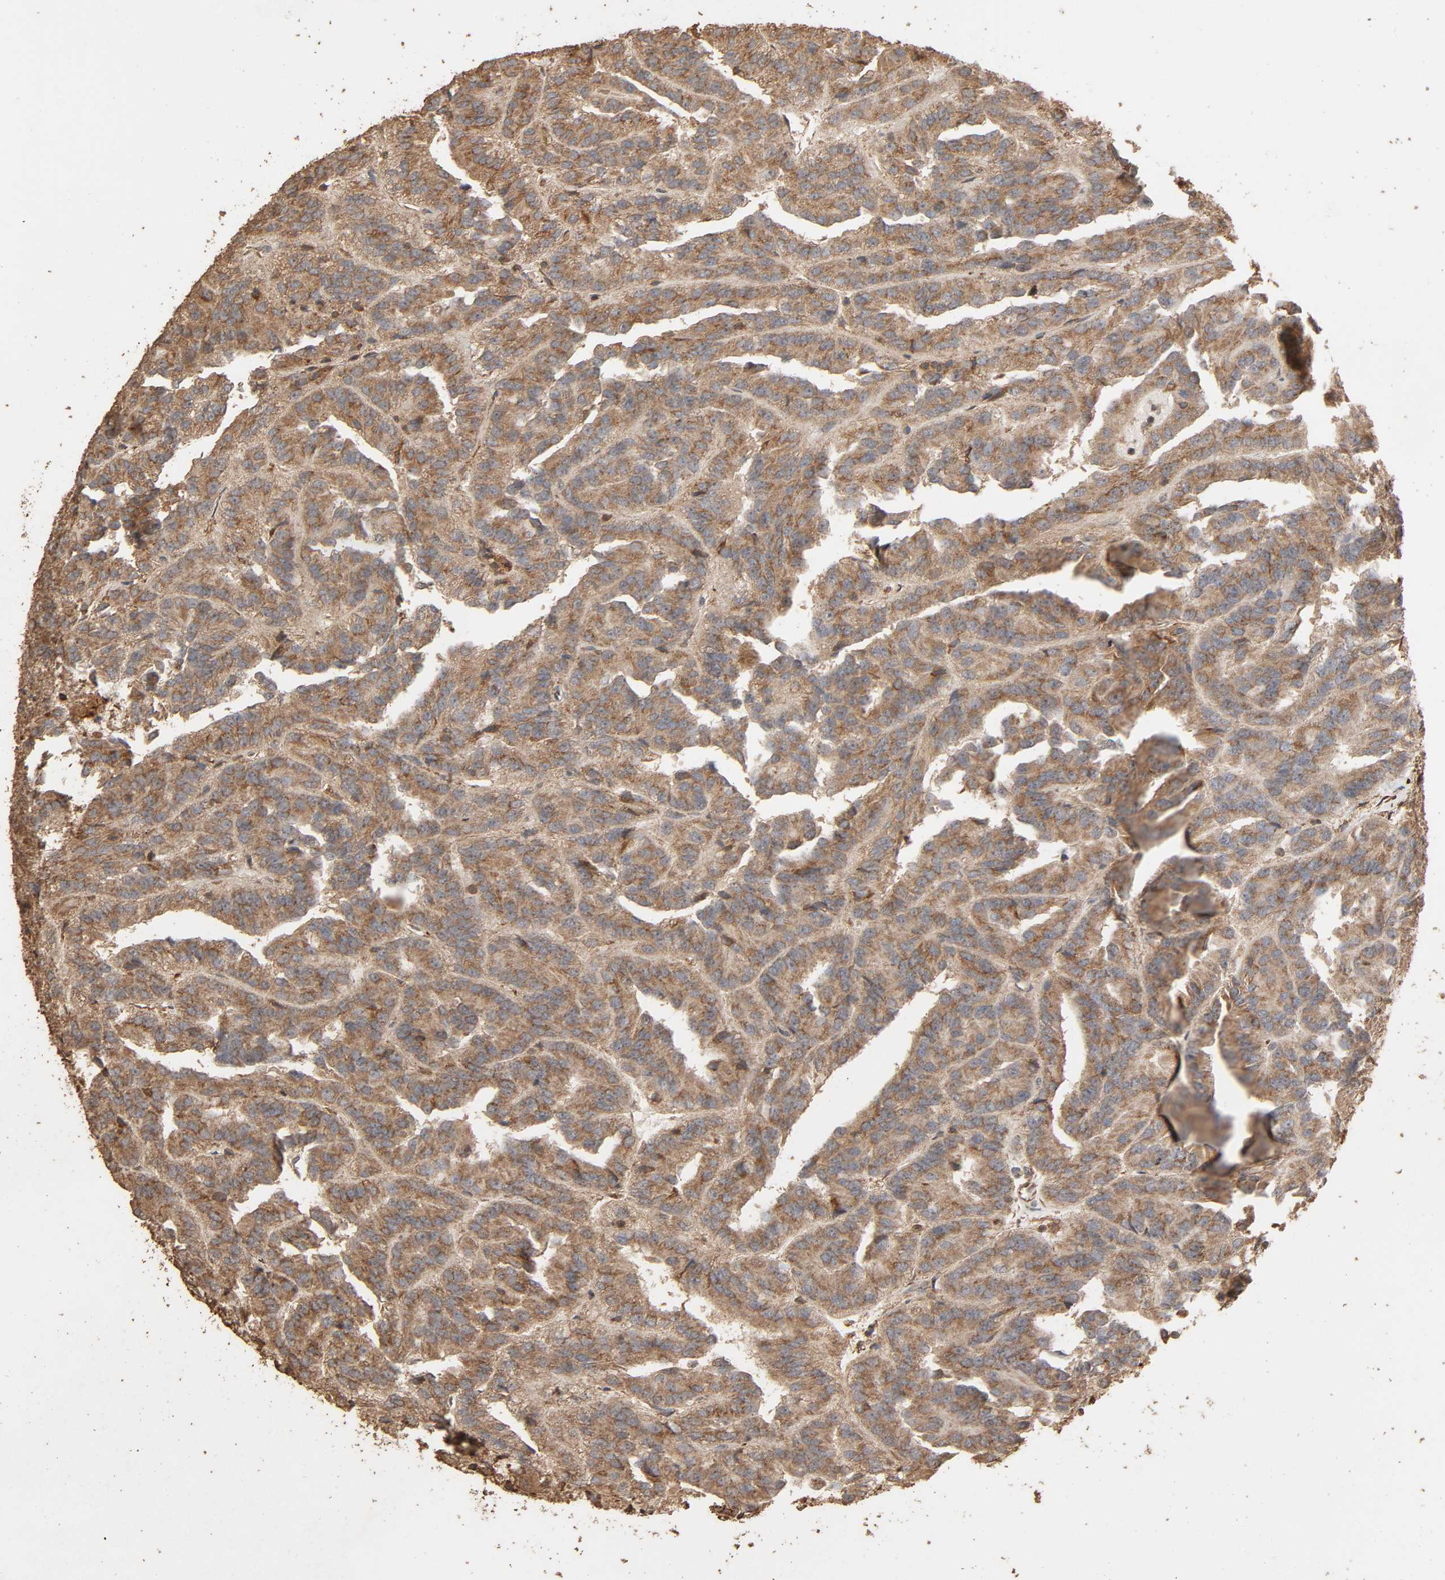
{"staining": {"intensity": "moderate", "quantity": "25%-75%", "location": "cytoplasmic/membranous"}, "tissue": "renal cancer", "cell_type": "Tumor cells", "image_type": "cancer", "snomed": [{"axis": "morphology", "description": "Adenocarcinoma, NOS"}, {"axis": "topography", "description": "Kidney"}], "caption": "The immunohistochemical stain labels moderate cytoplasmic/membranous expression in tumor cells of renal cancer (adenocarcinoma) tissue. The staining was performed using DAB, with brown indicating positive protein expression. Nuclei are stained blue with hematoxylin.", "gene": "RPS6KA6", "patient": {"sex": "male", "age": 46}}